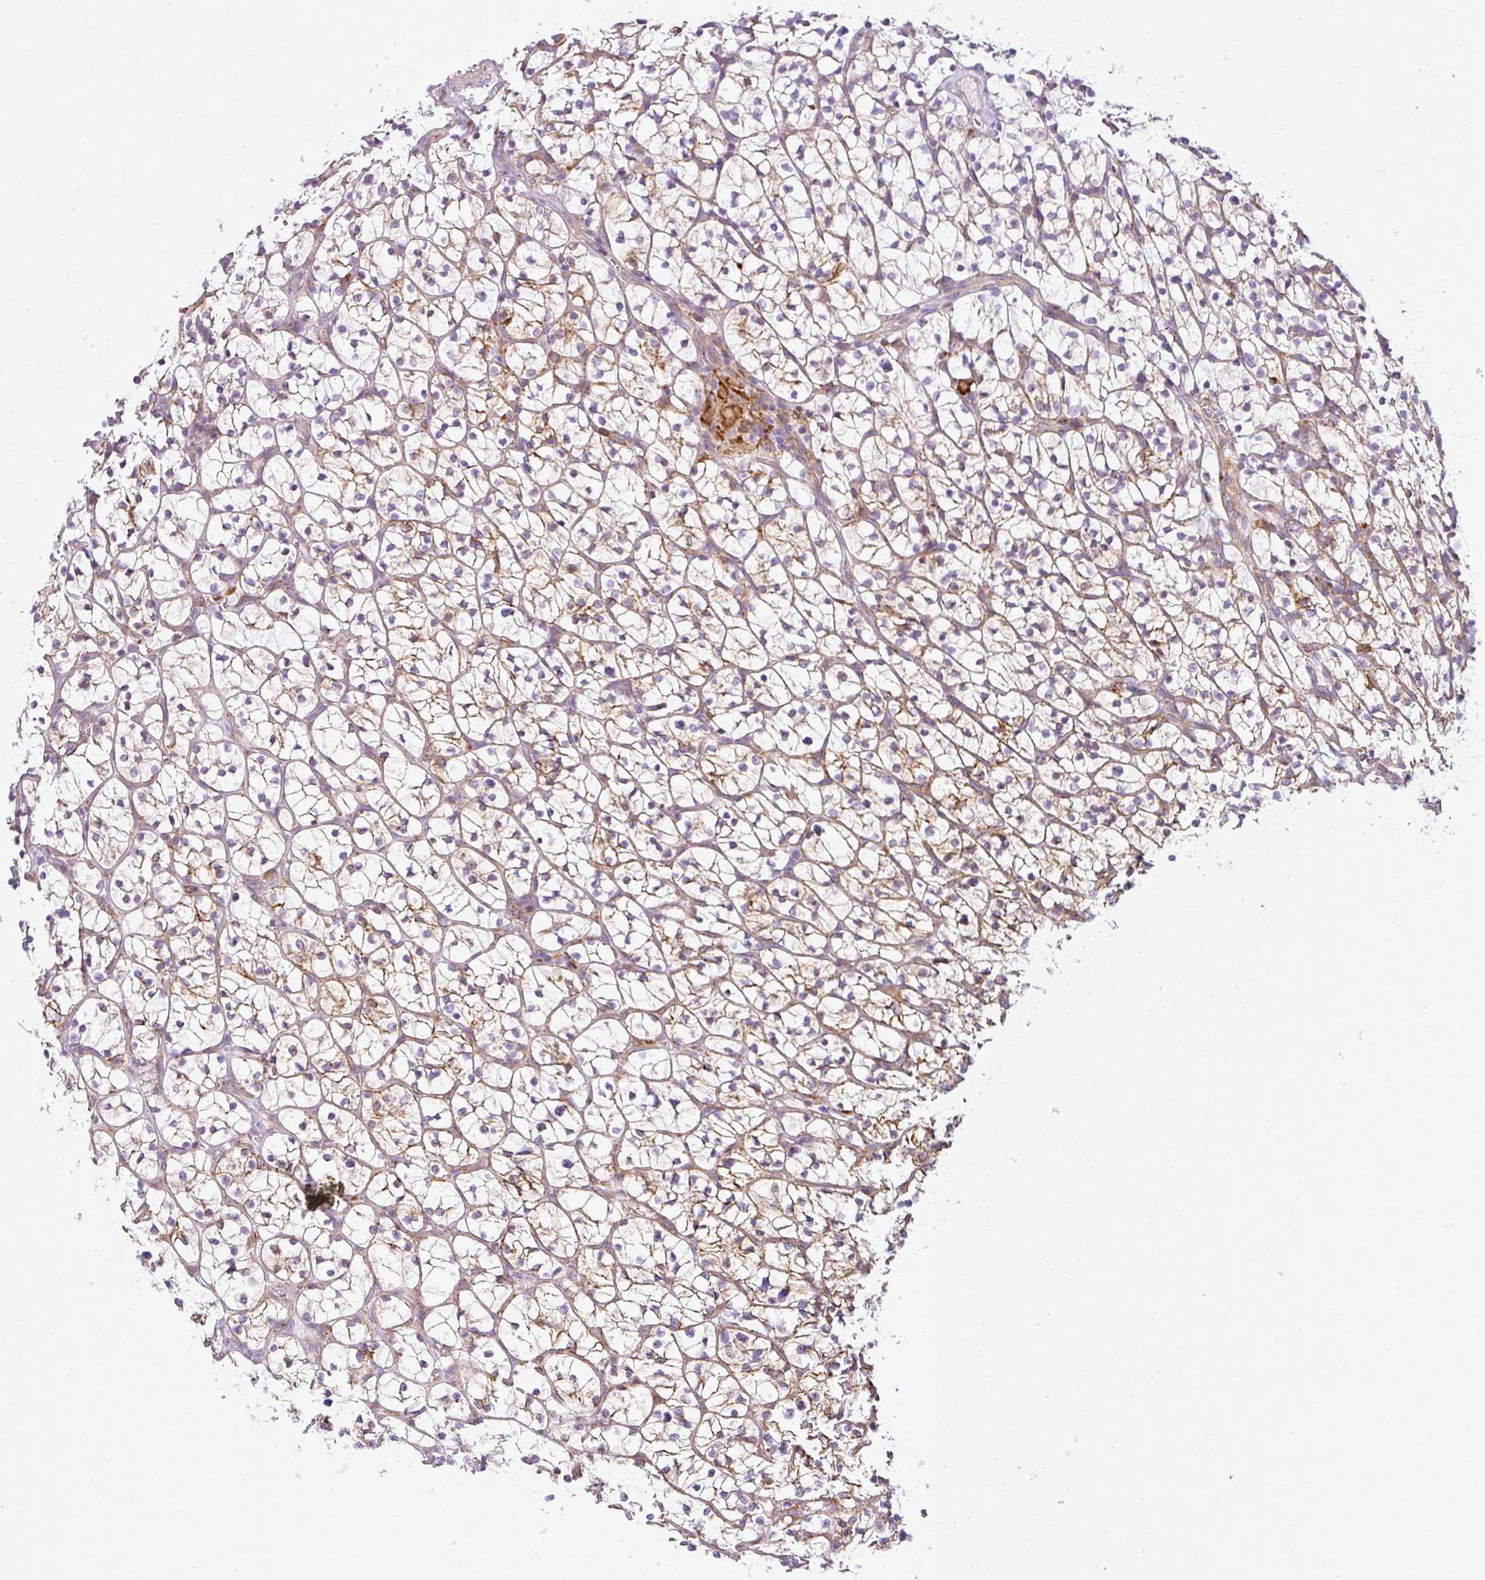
{"staining": {"intensity": "moderate", "quantity": "25%-75%", "location": "cytoplasmic/membranous"}, "tissue": "renal cancer", "cell_type": "Tumor cells", "image_type": "cancer", "snomed": [{"axis": "morphology", "description": "Adenocarcinoma, NOS"}, {"axis": "topography", "description": "Kidney"}], "caption": "Protein analysis of renal cancer (adenocarcinoma) tissue demonstrates moderate cytoplasmic/membranous staining in about 25%-75% of tumor cells. (DAB (3,3'-diaminobenzidine) = brown stain, brightfield microscopy at high magnification).", "gene": "ANKRD18A", "patient": {"sex": "female", "age": 64}}